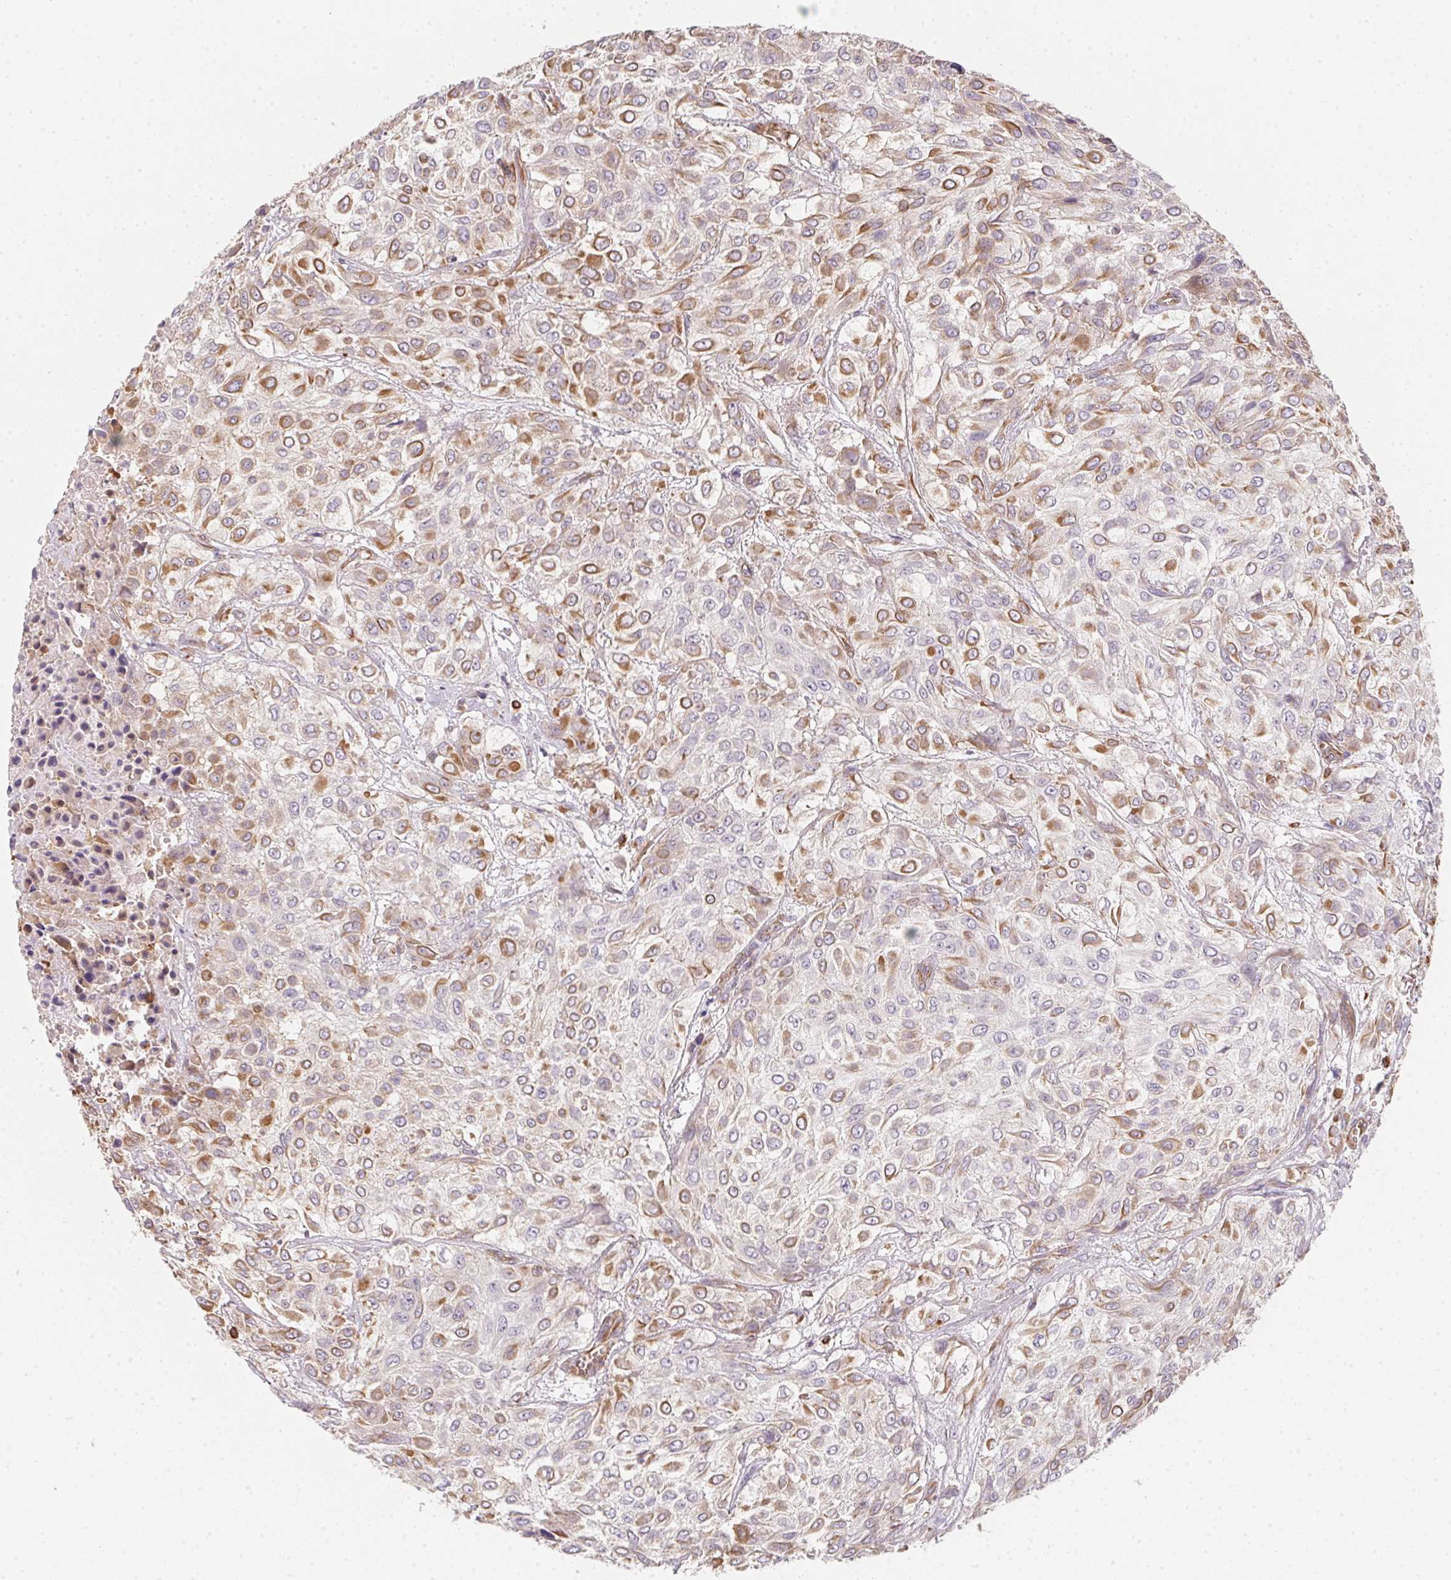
{"staining": {"intensity": "moderate", "quantity": "25%-75%", "location": "cytoplasmic/membranous"}, "tissue": "urothelial cancer", "cell_type": "Tumor cells", "image_type": "cancer", "snomed": [{"axis": "morphology", "description": "Urothelial carcinoma, High grade"}, {"axis": "topography", "description": "Urinary bladder"}], "caption": "Protein analysis of urothelial cancer tissue reveals moderate cytoplasmic/membranous positivity in approximately 25%-75% of tumor cells.", "gene": "TBKBP1", "patient": {"sex": "male", "age": 57}}